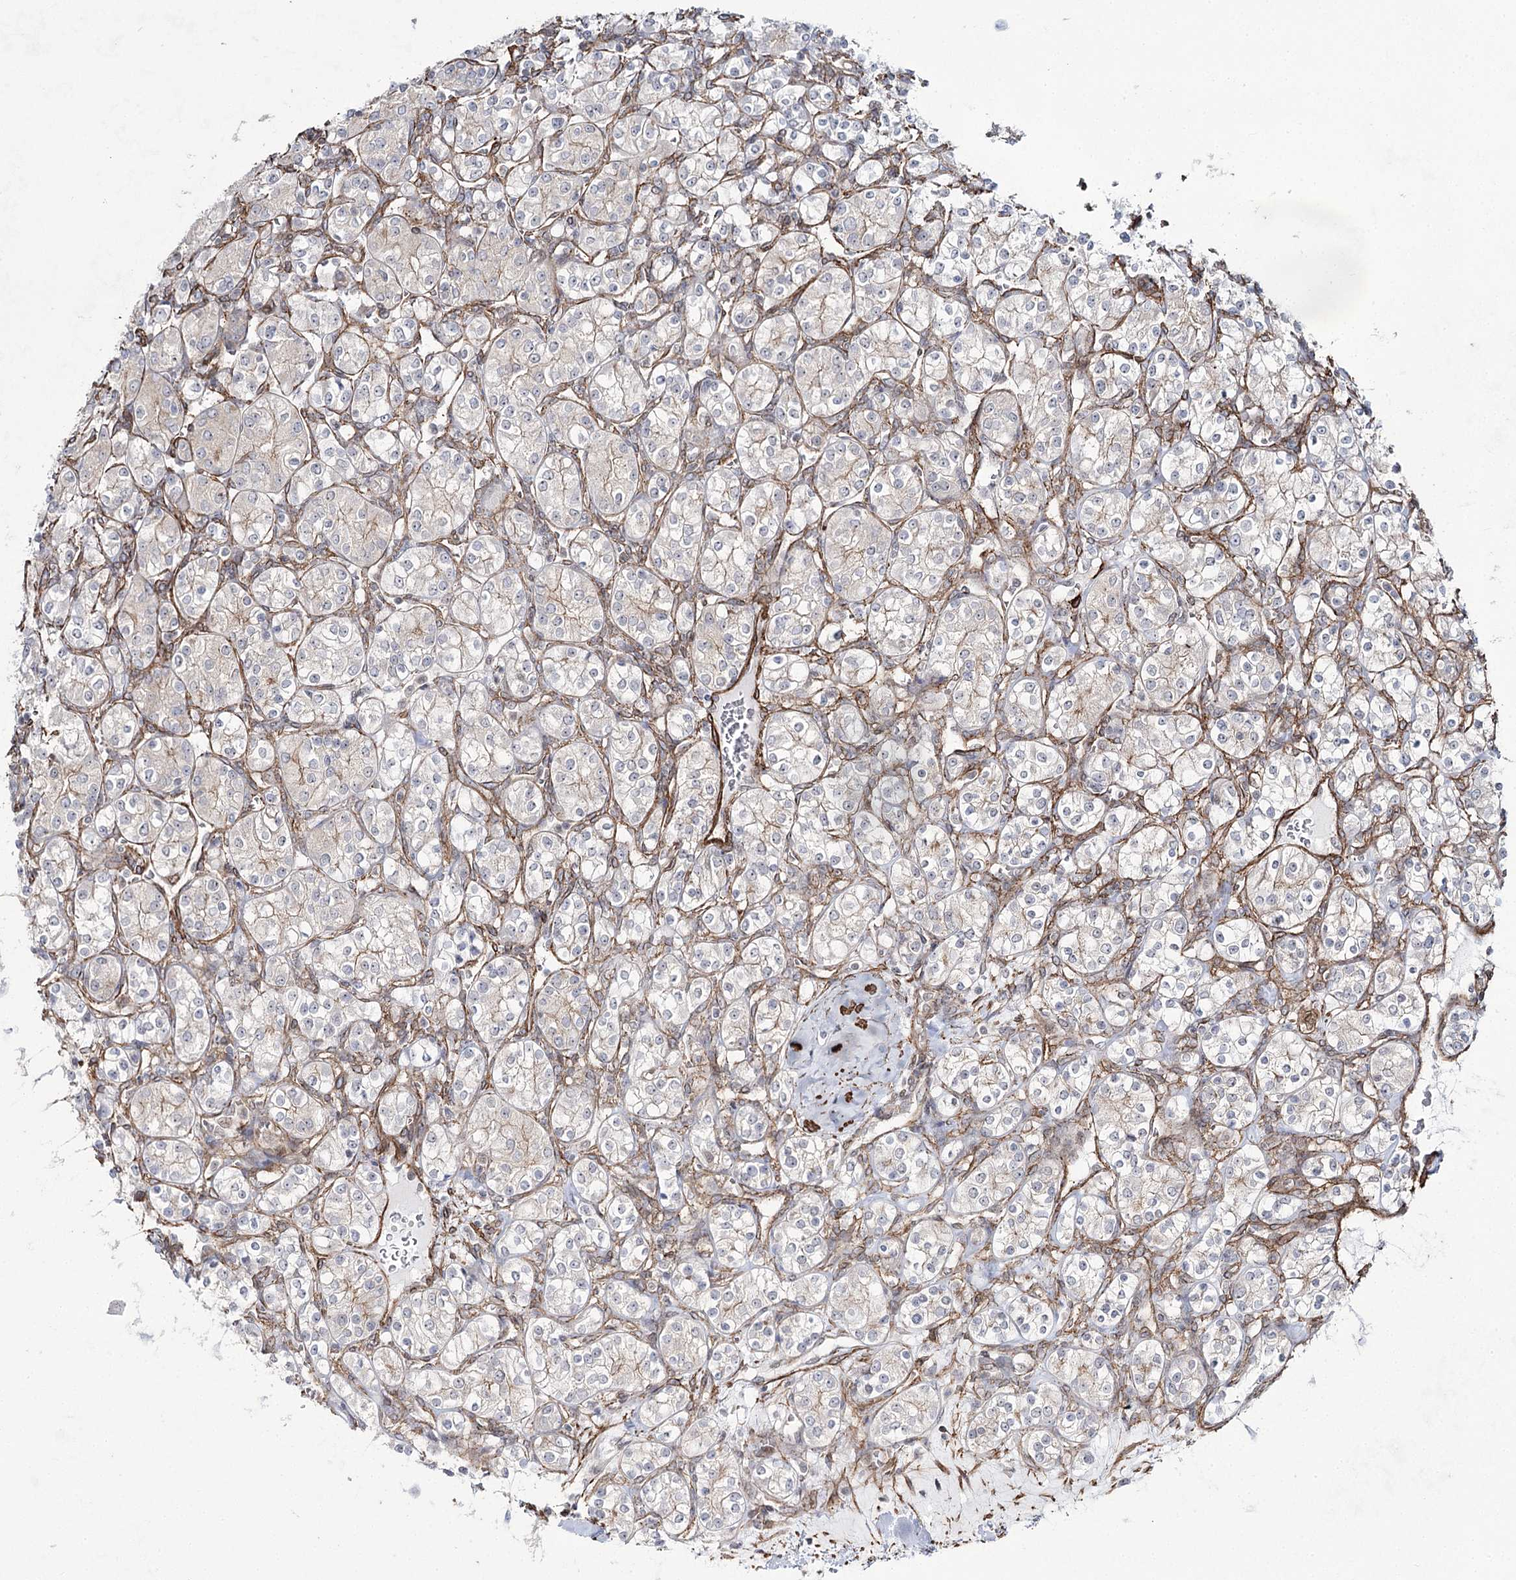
{"staining": {"intensity": "negative", "quantity": "none", "location": "none"}, "tissue": "renal cancer", "cell_type": "Tumor cells", "image_type": "cancer", "snomed": [{"axis": "morphology", "description": "Adenocarcinoma, NOS"}, {"axis": "topography", "description": "Kidney"}], "caption": "Immunohistochemistry (IHC) photomicrograph of human renal cancer (adenocarcinoma) stained for a protein (brown), which exhibits no positivity in tumor cells.", "gene": "CWF19L1", "patient": {"sex": "male", "age": 77}}